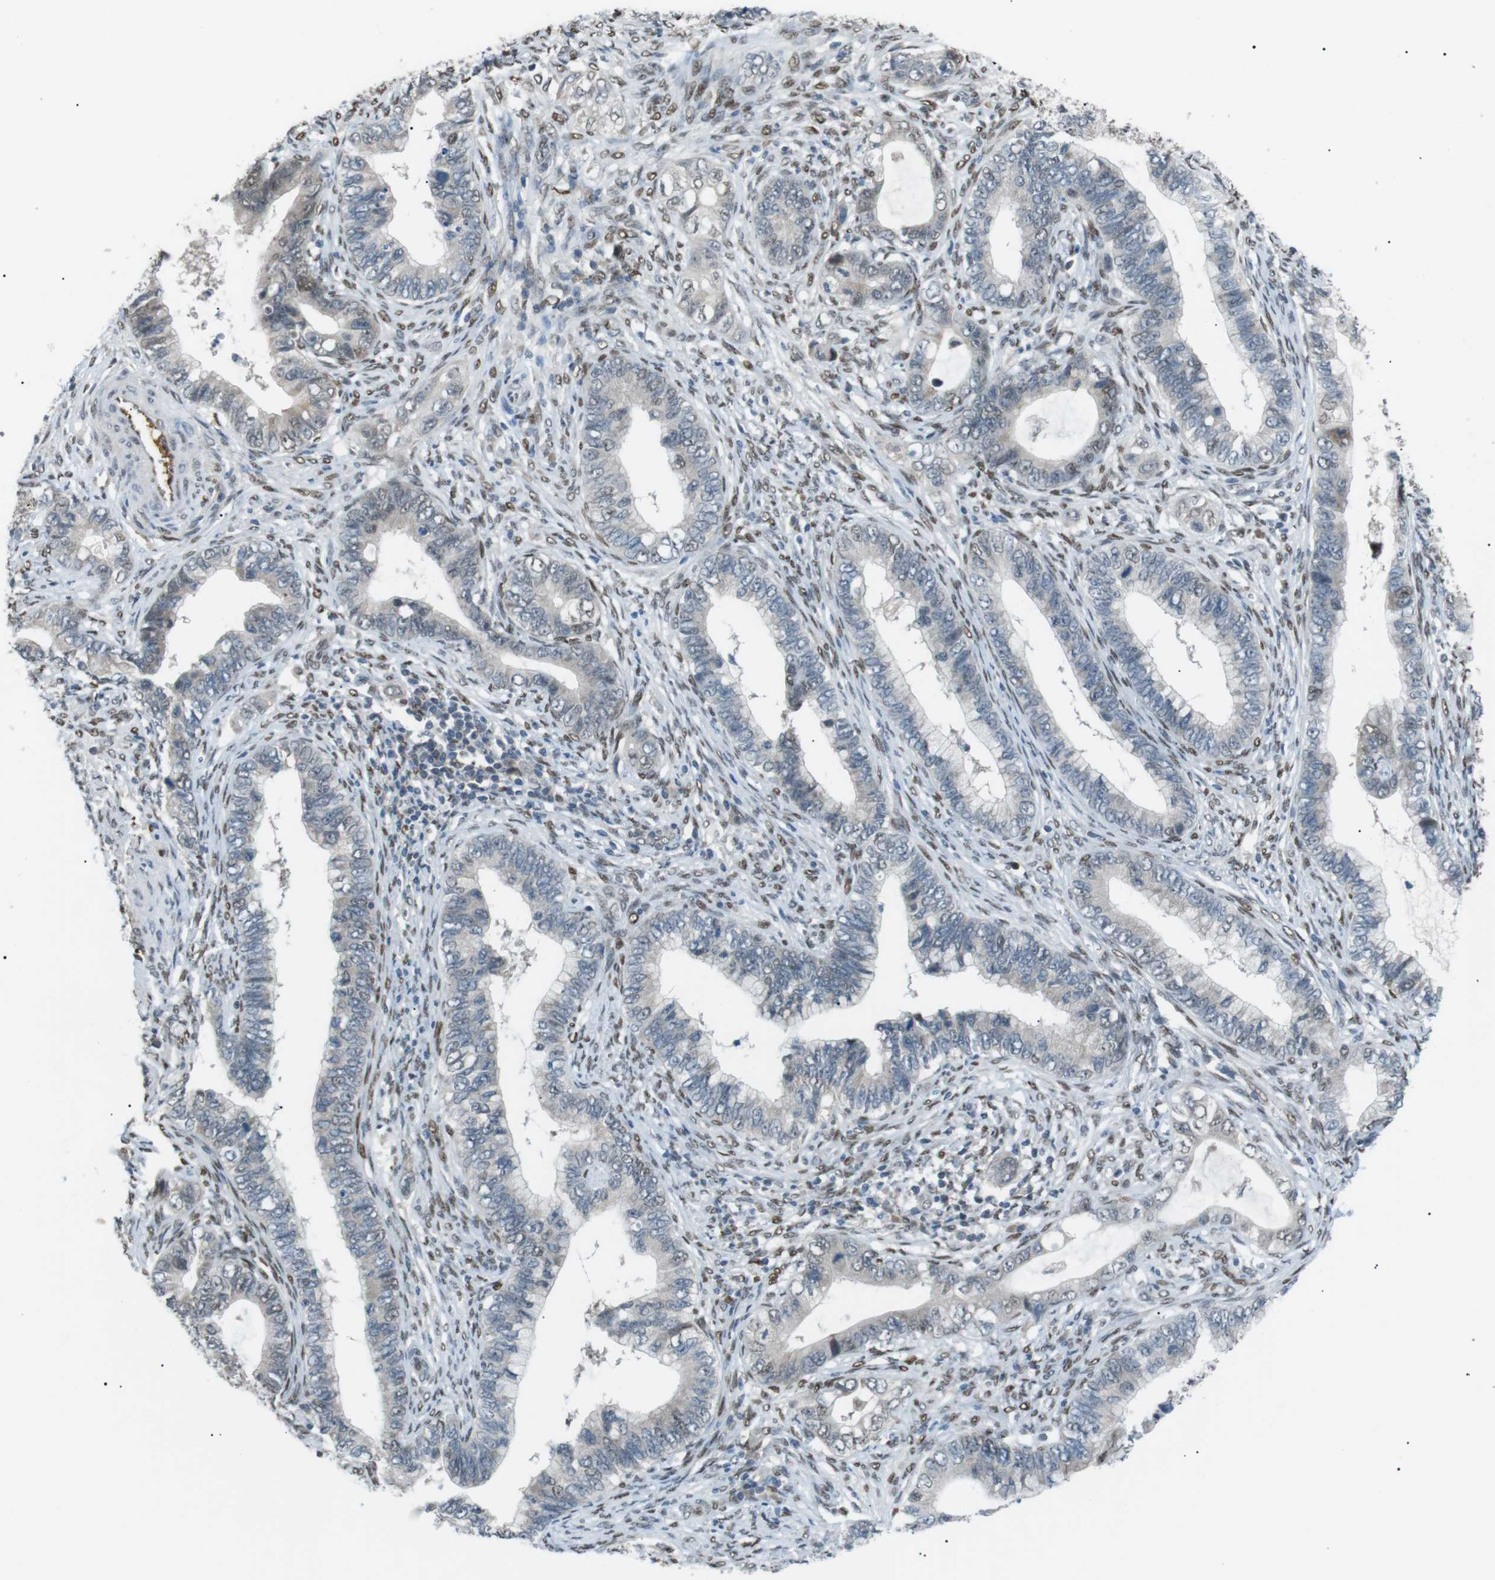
{"staining": {"intensity": "weak", "quantity": "<25%", "location": "nuclear"}, "tissue": "cervical cancer", "cell_type": "Tumor cells", "image_type": "cancer", "snomed": [{"axis": "morphology", "description": "Adenocarcinoma, NOS"}, {"axis": "topography", "description": "Cervix"}], "caption": "Immunohistochemistry (IHC) photomicrograph of cervical adenocarcinoma stained for a protein (brown), which displays no positivity in tumor cells. (DAB IHC with hematoxylin counter stain).", "gene": "SRPK2", "patient": {"sex": "female", "age": 44}}